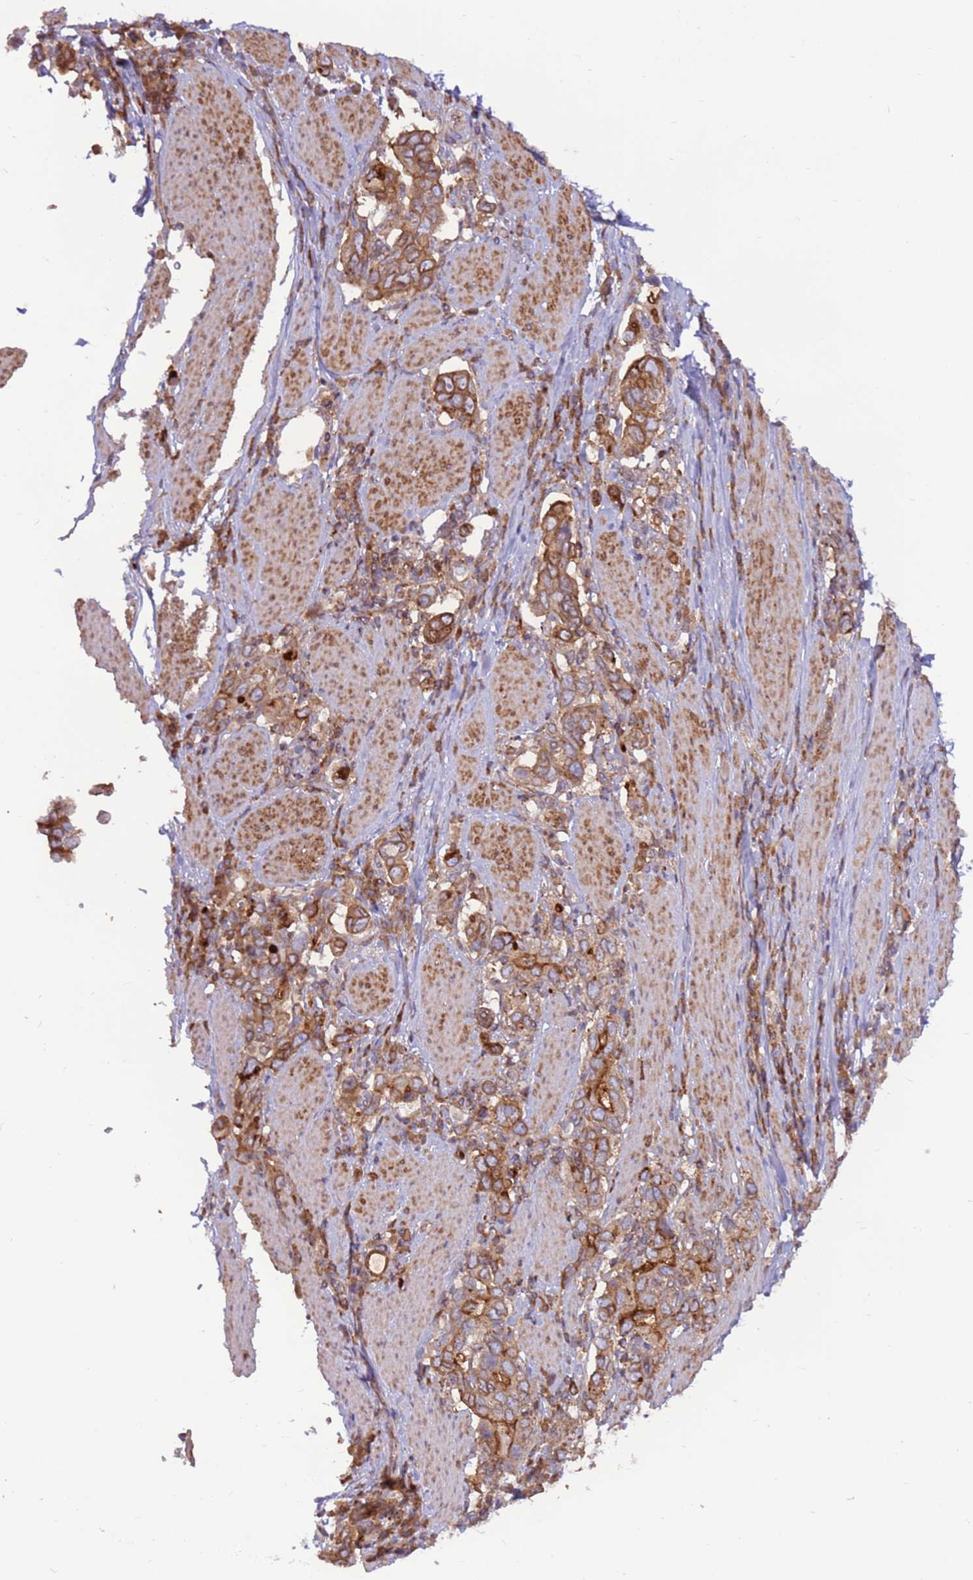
{"staining": {"intensity": "moderate", "quantity": ">75%", "location": "cytoplasmic/membranous"}, "tissue": "stomach cancer", "cell_type": "Tumor cells", "image_type": "cancer", "snomed": [{"axis": "morphology", "description": "Adenocarcinoma, NOS"}, {"axis": "topography", "description": "Stomach, upper"}, {"axis": "topography", "description": "Stomach"}], "caption": "Protein staining displays moderate cytoplasmic/membranous expression in about >75% of tumor cells in stomach adenocarcinoma.", "gene": "DDX19B", "patient": {"sex": "male", "age": 62}}